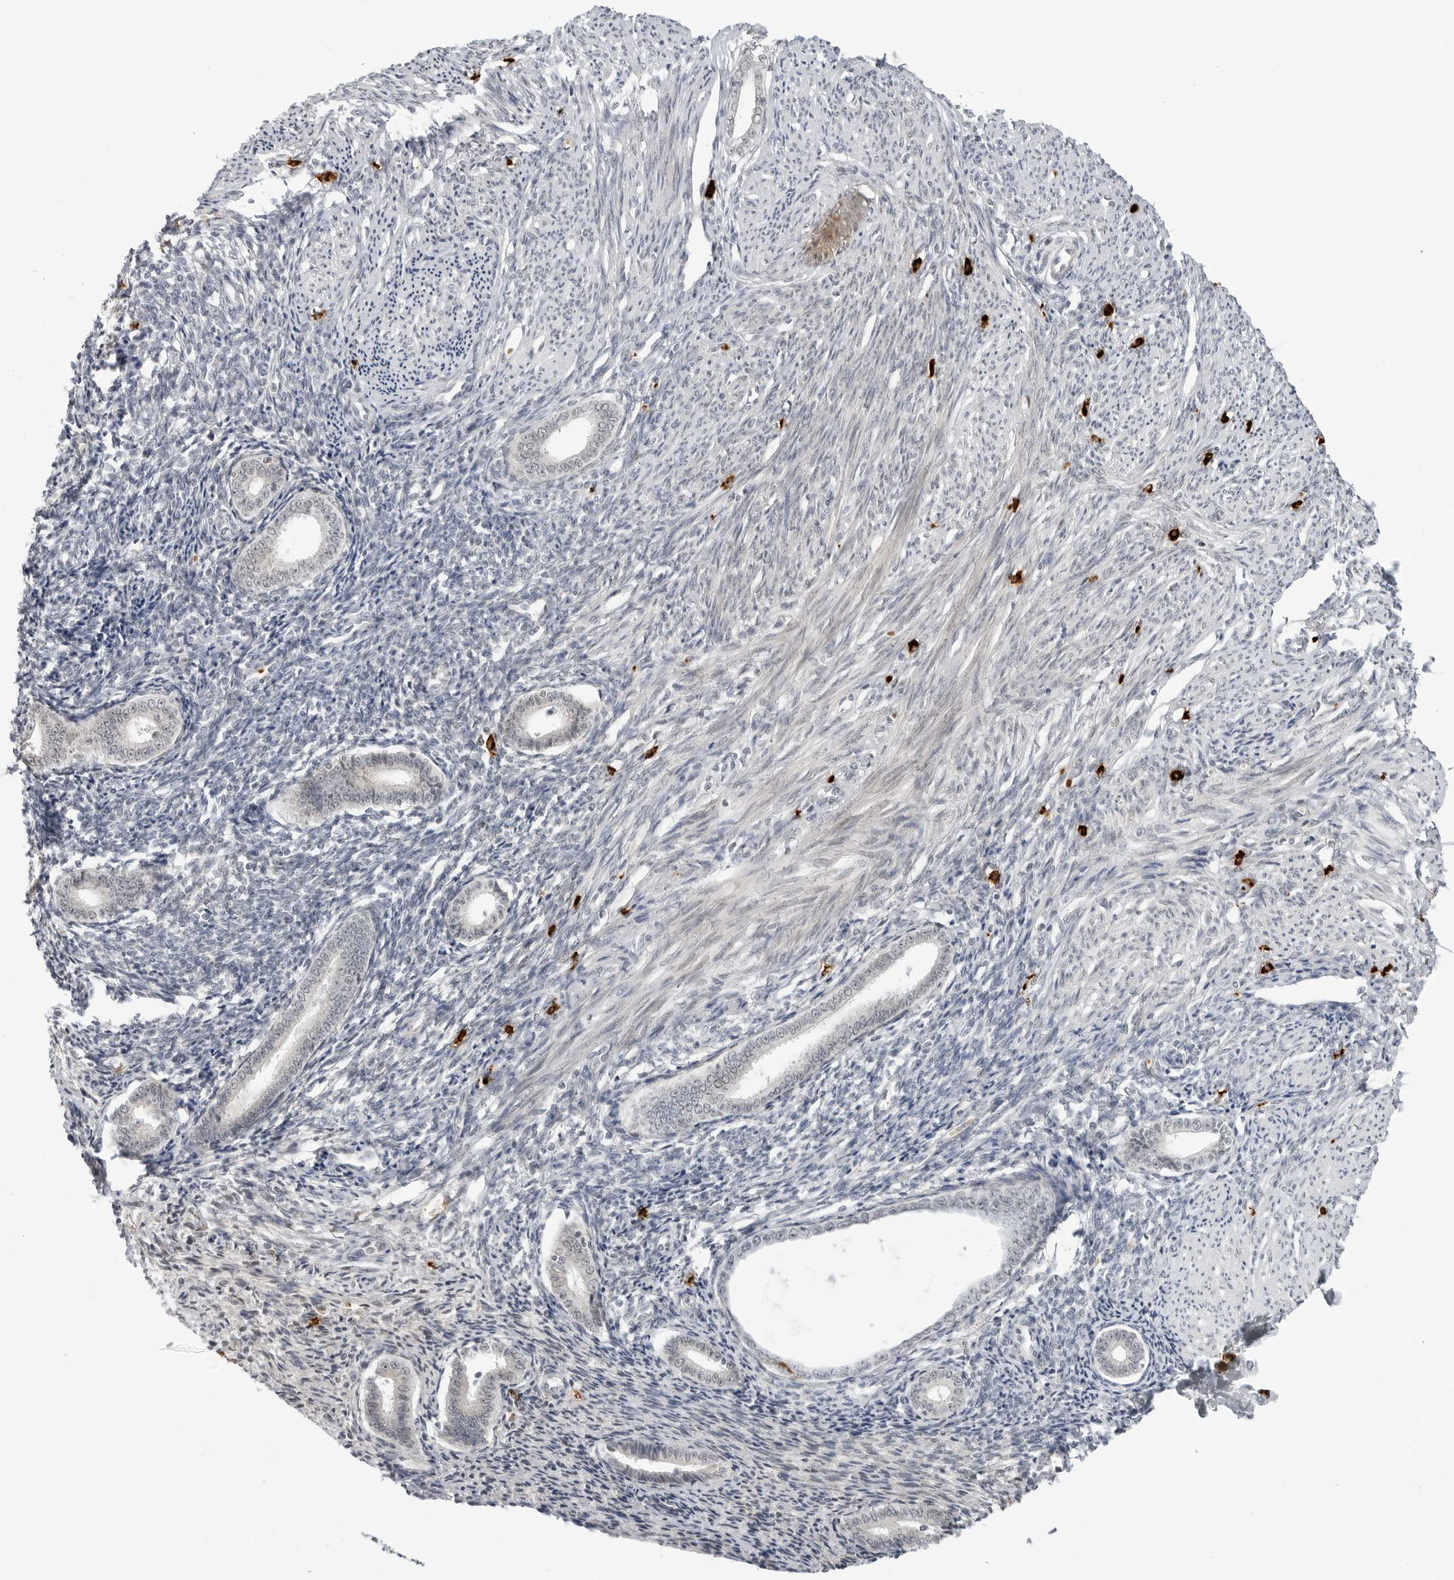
{"staining": {"intensity": "weak", "quantity": "<25%", "location": "cytoplasmic/membranous"}, "tissue": "endometrium", "cell_type": "Cells in endometrial stroma", "image_type": "normal", "snomed": [{"axis": "morphology", "description": "Normal tissue, NOS"}, {"axis": "topography", "description": "Endometrium"}], "caption": "This histopathology image is of unremarkable endometrium stained with immunohistochemistry to label a protein in brown with the nuclei are counter-stained blue. There is no staining in cells in endometrial stroma.", "gene": "SUGCT", "patient": {"sex": "female", "age": 56}}